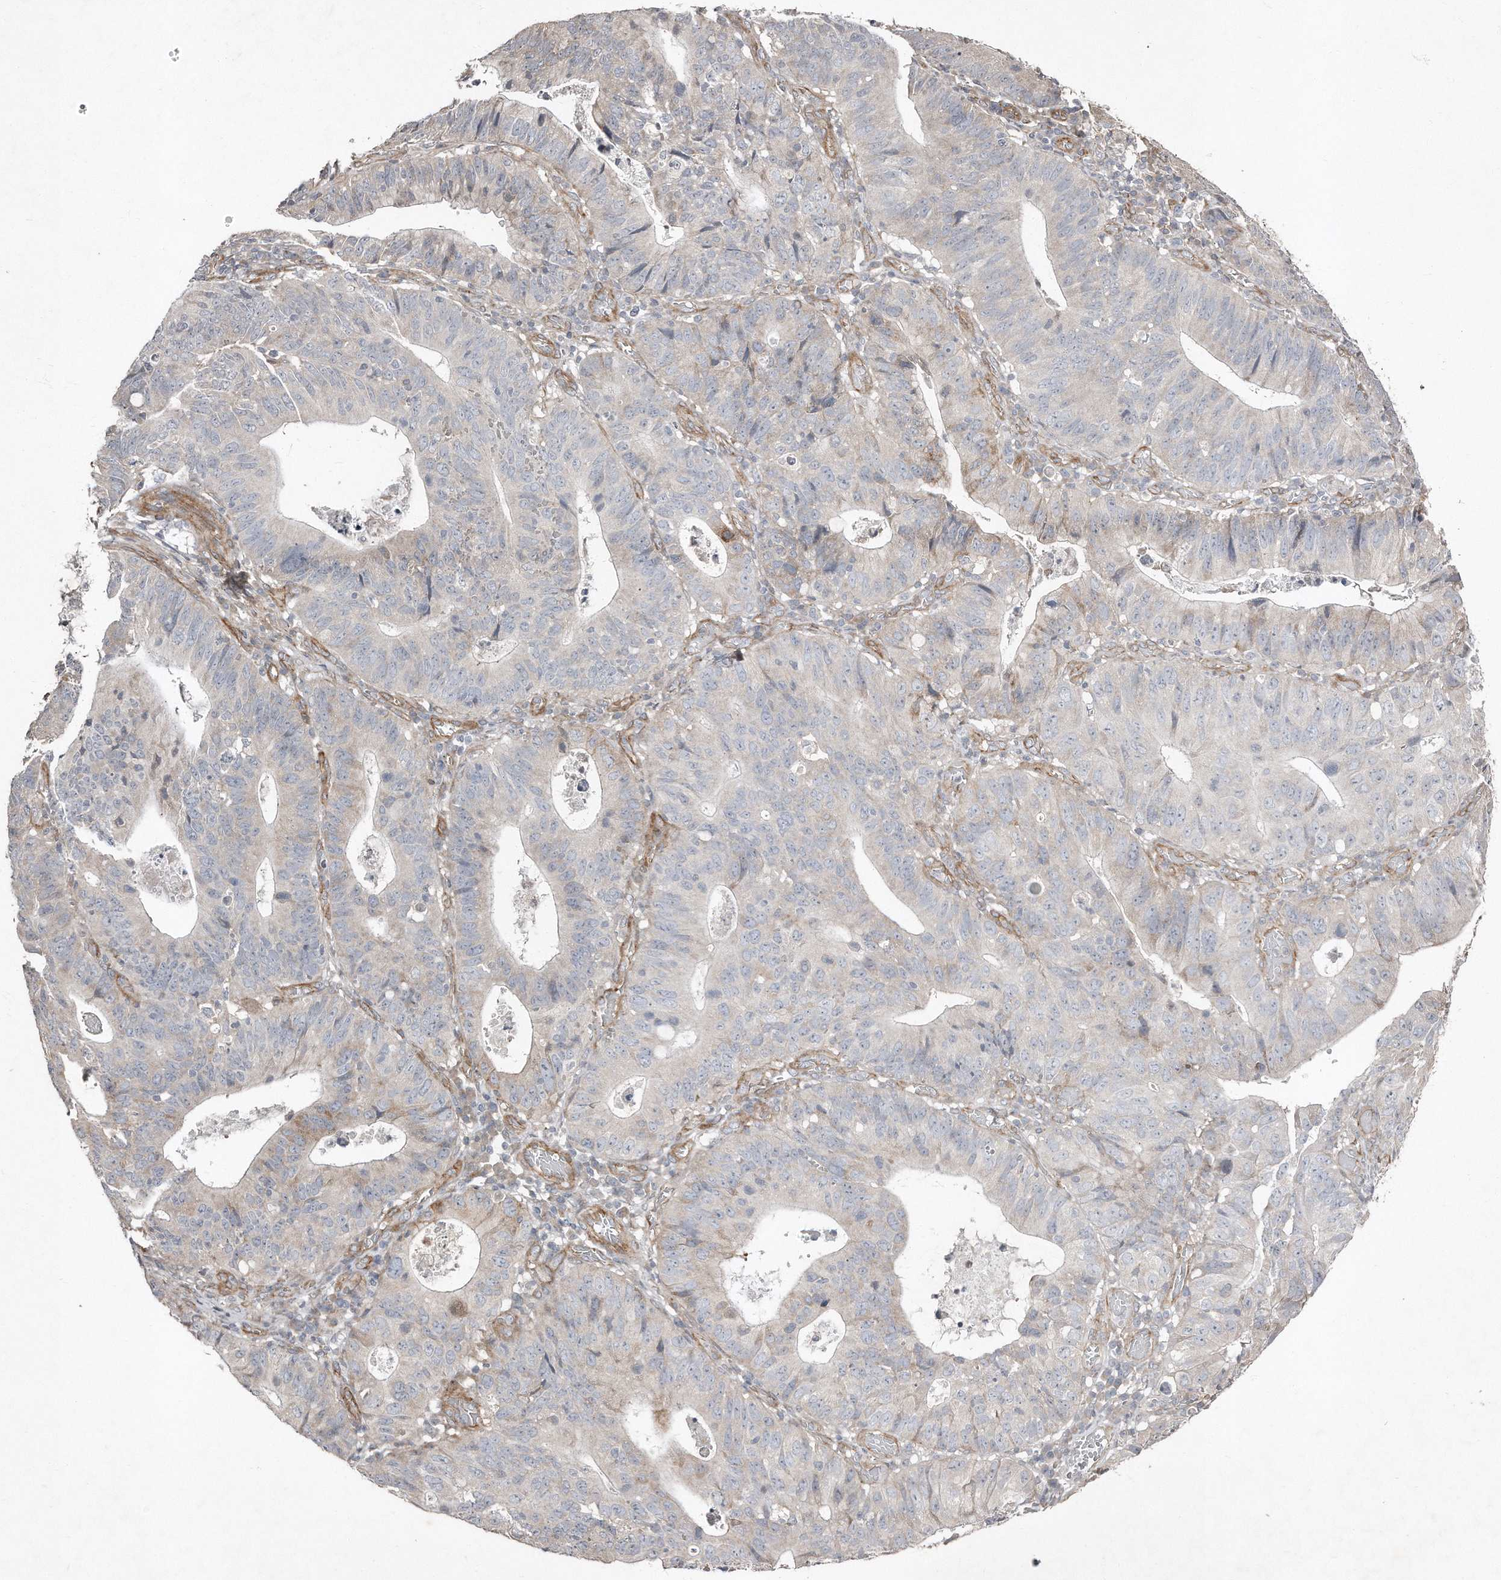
{"staining": {"intensity": "weak", "quantity": "<25%", "location": "cytoplasmic/membranous"}, "tissue": "stomach cancer", "cell_type": "Tumor cells", "image_type": "cancer", "snomed": [{"axis": "morphology", "description": "Adenocarcinoma, NOS"}, {"axis": "topography", "description": "Stomach"}], "caption": "There is no significant positivity in tumor cells of adenocarcinoma (stomach).", "gene": "SNAP47", "patient": {"sex": "male", "age": 59}}